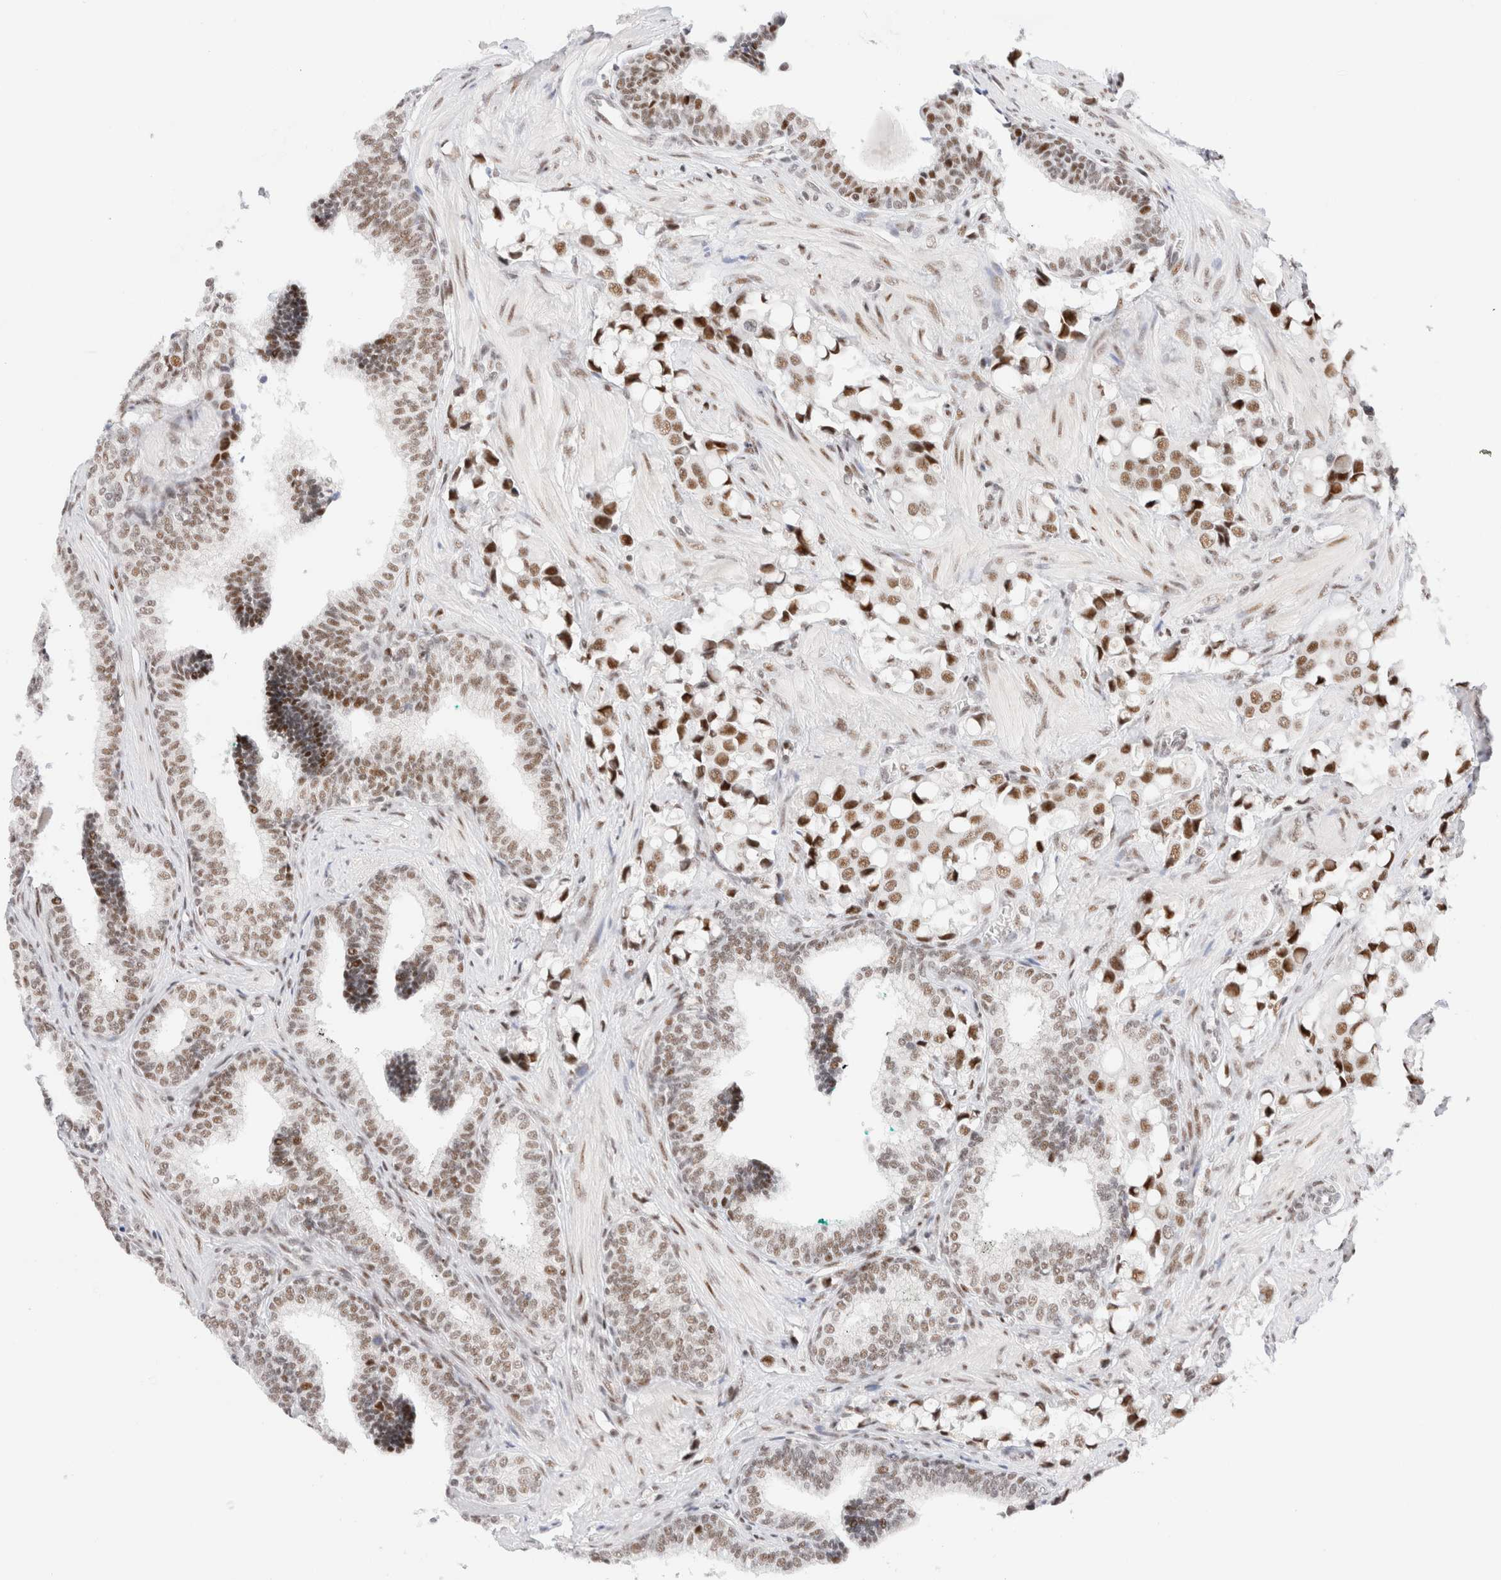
{"staining": {"intensity": "moderate", "quantity": ">75%", "location": "nuclear"}, "tissue": "prostate cancer", "cell_type": "Tumor cells", "image_type": "cancer", "snomed": [{"axis": "morphology", "description": "Adenocarcinoma, High grade"}, {"axis": "topography", "description": "Prostate"}], "caption": "High-grade adenocarcinoma (prostate) tissue shows moderate nuclear expression in about >75% of tumor cells, visualized by immunohistochemistry. The protein is shown in brown color, while the nuclei are stained blue.", "gene": "ZNF282", "patient": {"sex": "male", "age": 52}}